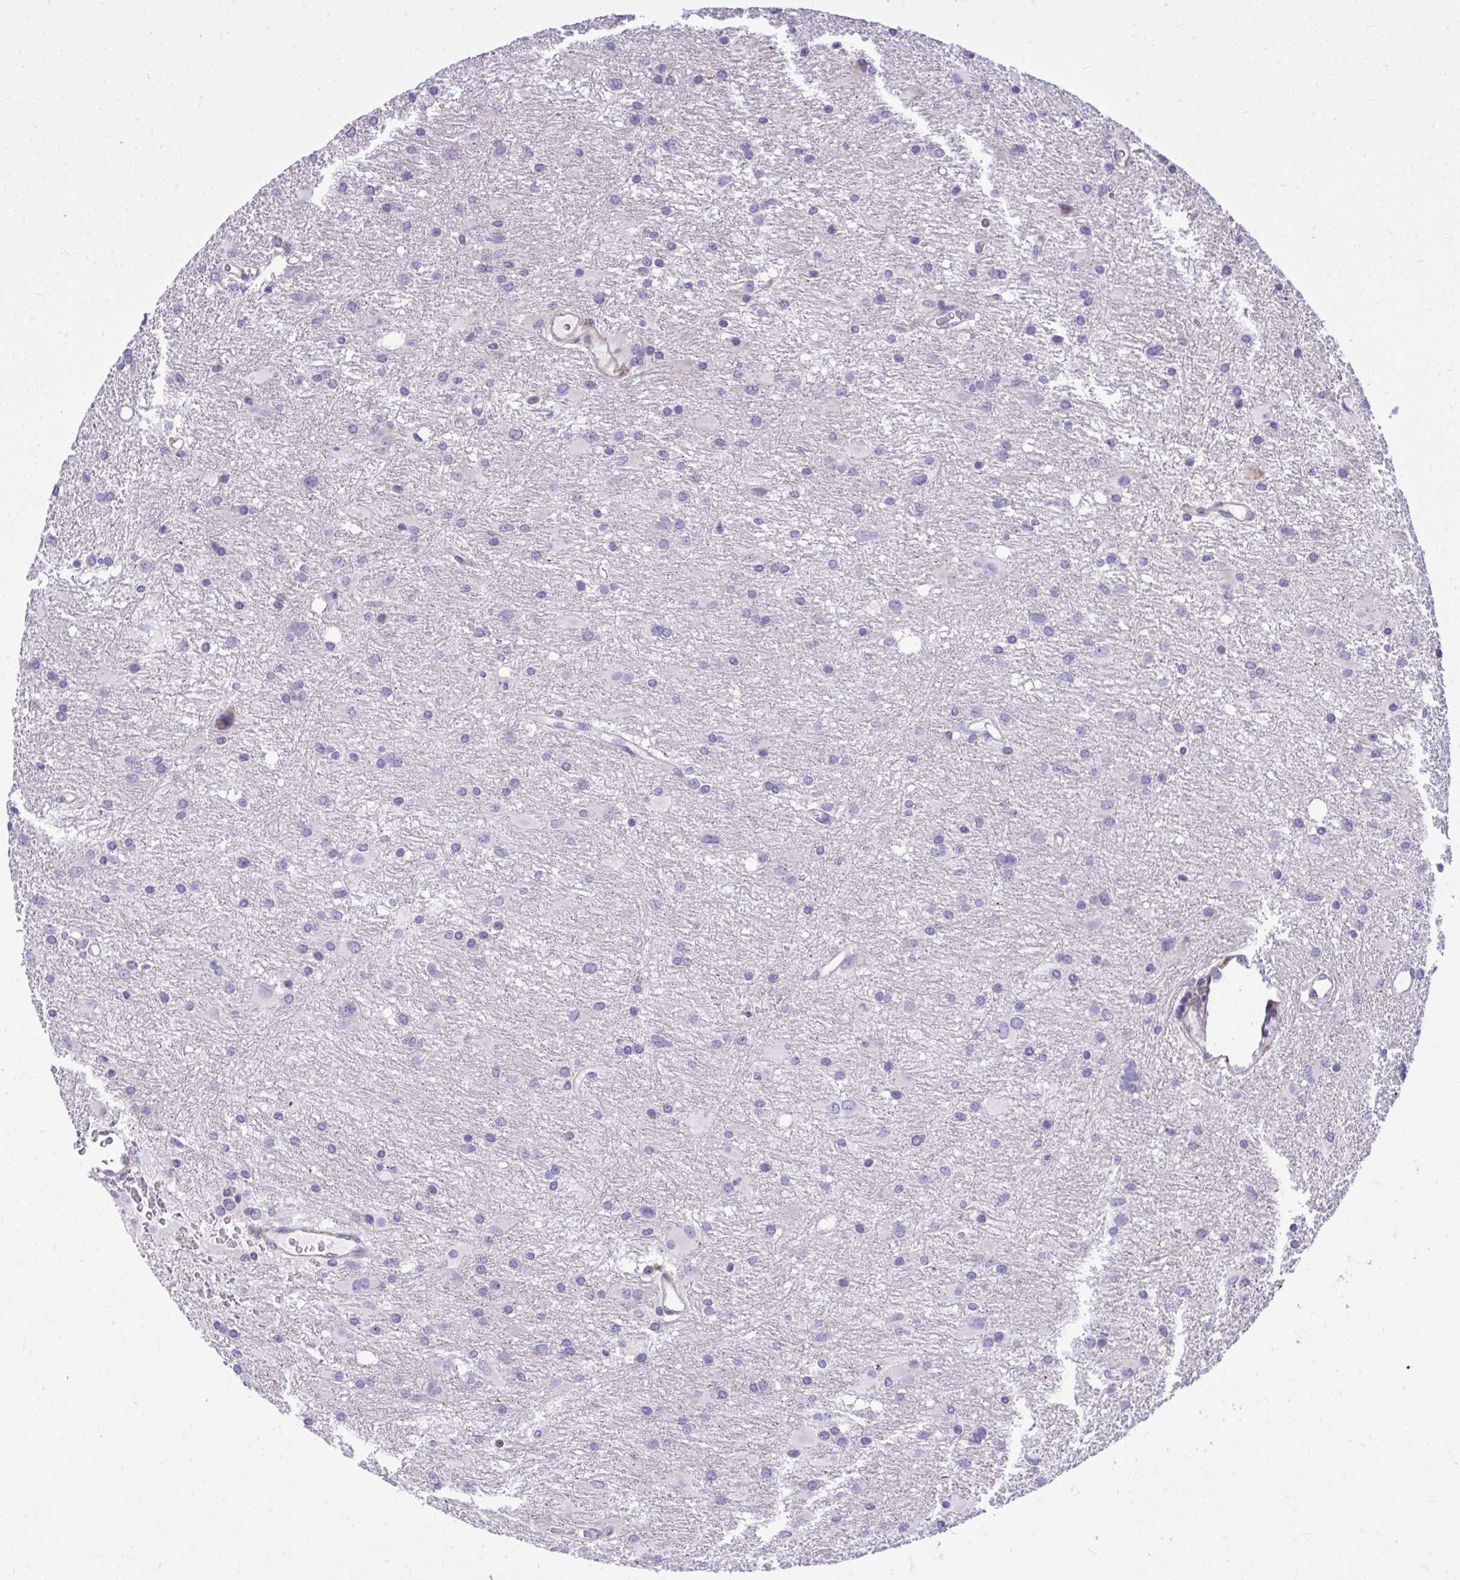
{"staining": {"intensity": "negative", "quantity": "none", "location": "none"}, "tissue": "glioma", "cell_type": "Tumor cells", "image_type": "cancer", "snomed": [{"axis": "morphology", "description": "Glioma, malignant, High grade"}, {"axis": "topography", "description": "Brain"}], "caption": "There is no significant positivity in tumor cells of high-grade glioma (malignant).", "gene": "GRK4", "patient": {"sex": "male", "age": 53}}